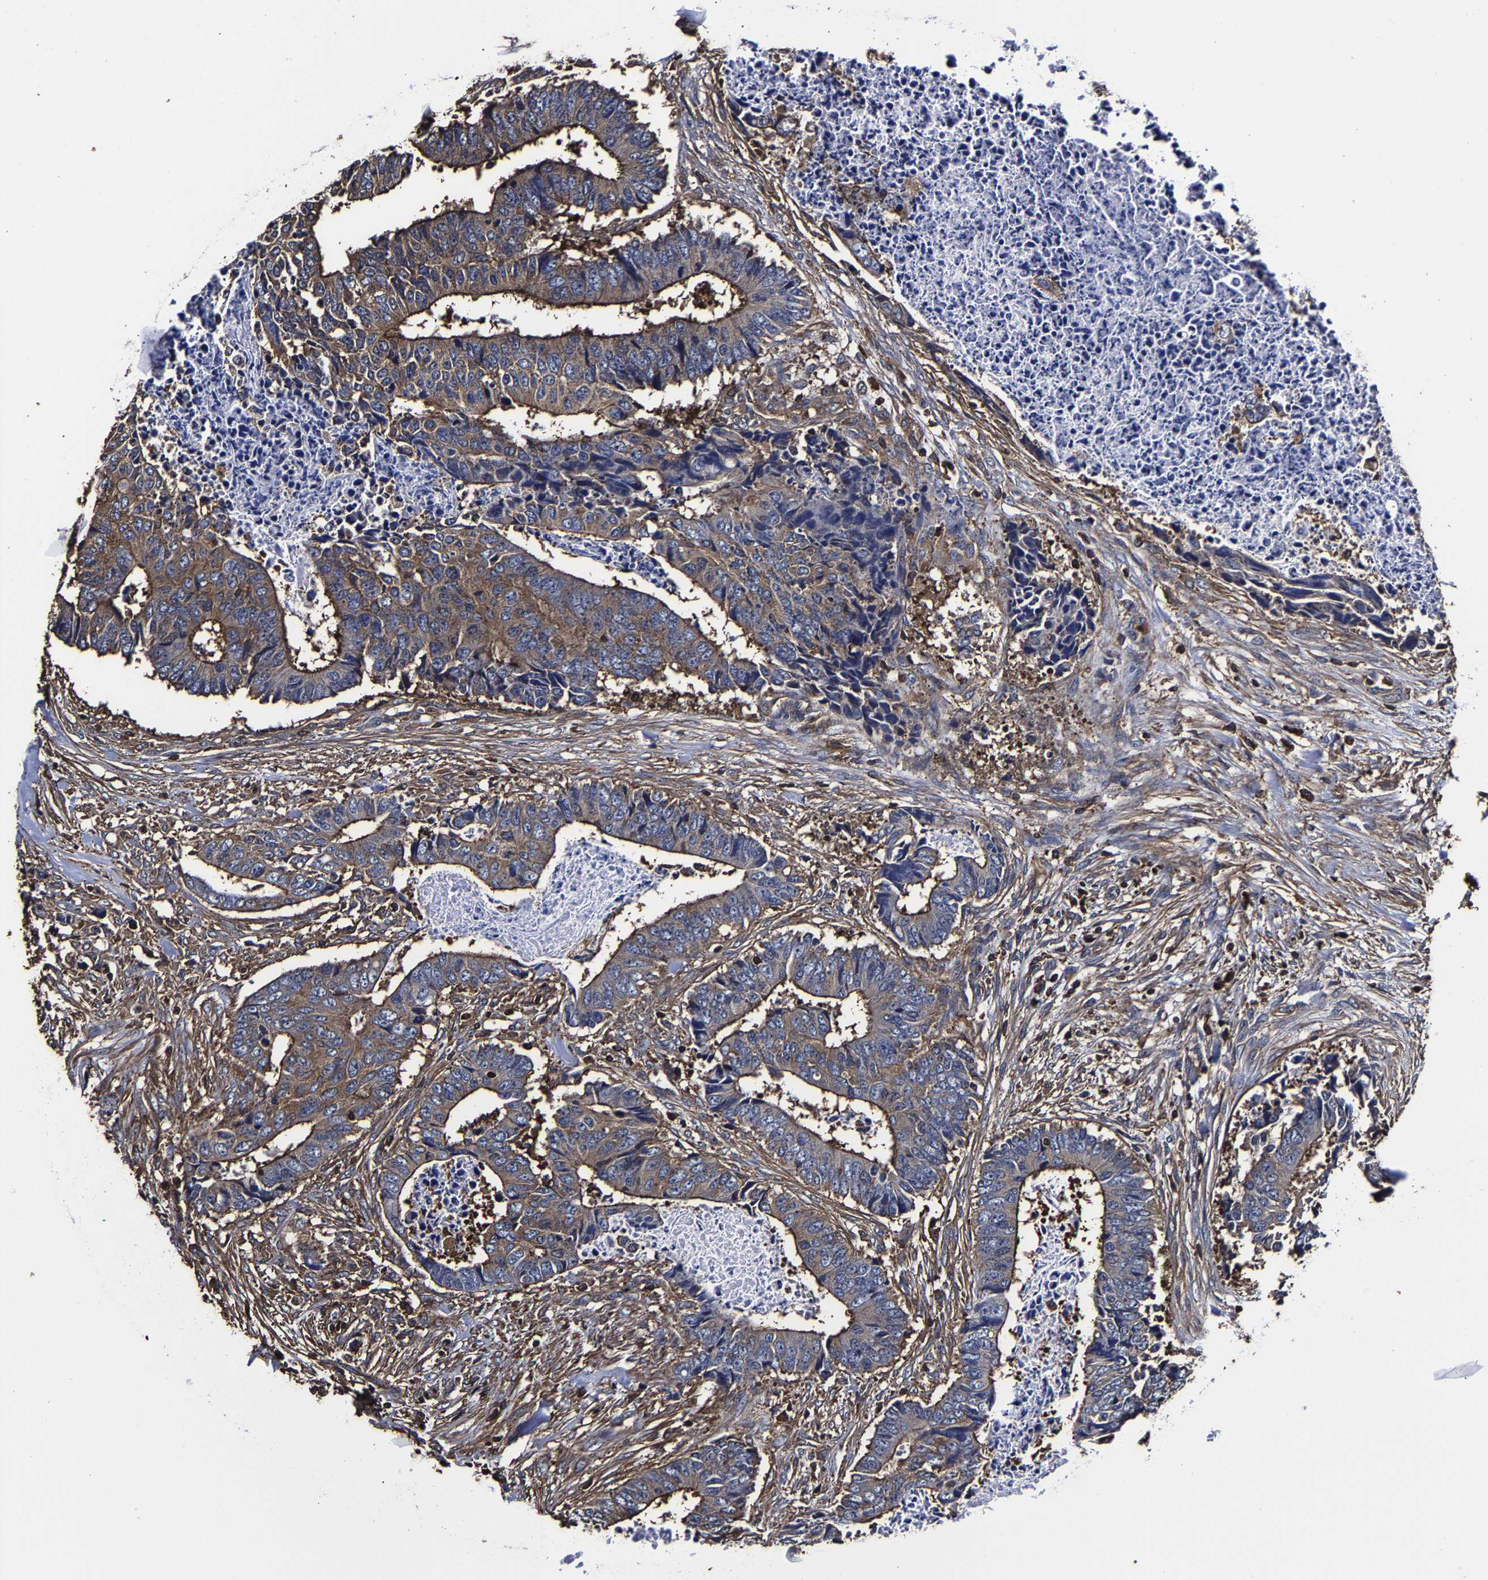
{"staining": {"intensity": "moderate", "quantity": ">75%", "location": "cytoplasmic/membranous"}, "tissue": "colorectal cancer", "cell_type": "Tumor cells", "image_type": "cancer", "snomed": [{"axis": "morphology", "description": "Adenocarcinoma, NOS"}, {"axis": "topography", "description": "Rectum"}], "caption": "Colorectal cancer (adenocarcinoma) was stained to show a protein in brown. There is medium levels of moderate cytoplasmic/membranous staining in about >75% of tumor cells.", "gene": "SSH3", "patient": {"sex": "male", "age": 84}}